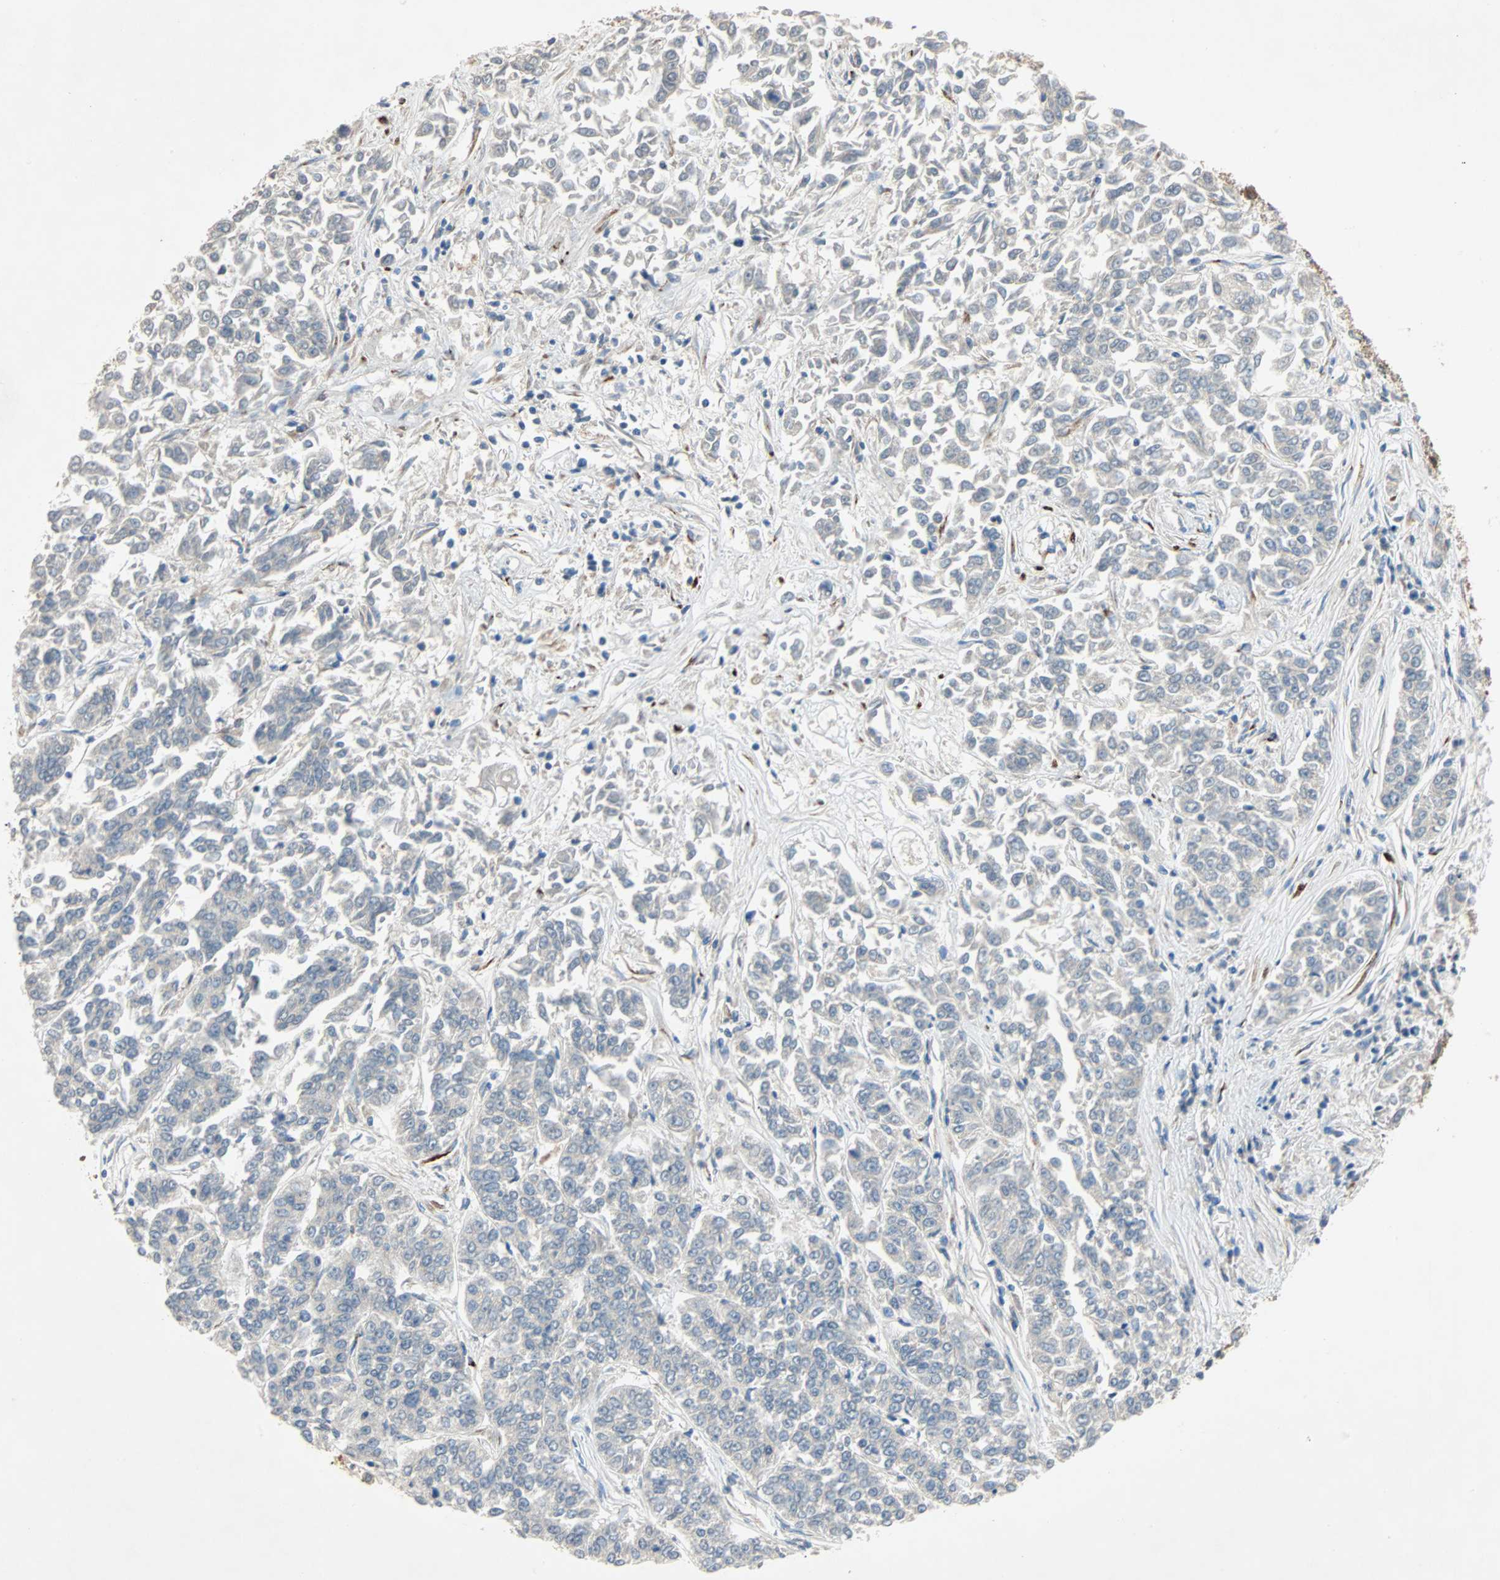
{"staining": {"intensity": "weak", "quantity": "25%-75%", "location": "cytoplasmic/membranous"}, "tissue": "lung cancer", "cell_type": "Tumor cells", "image_type": "cancer", "snomed": [{"axis": "morphology", "description": "Adenocarcinoma, NOS"}, {"axis": "topography", "description": "Lung"}], "caption": "Lung cancer stained with DAB (3,3'-diaminobenzidine) immunohistochemistry (IHC) exhibits low levels of weak cytoplasmic/membranous staining in approximately 25%-75% of tumor cells.", "gene": "XYLT1", "patient": {"sex": "male", "age": 84}}